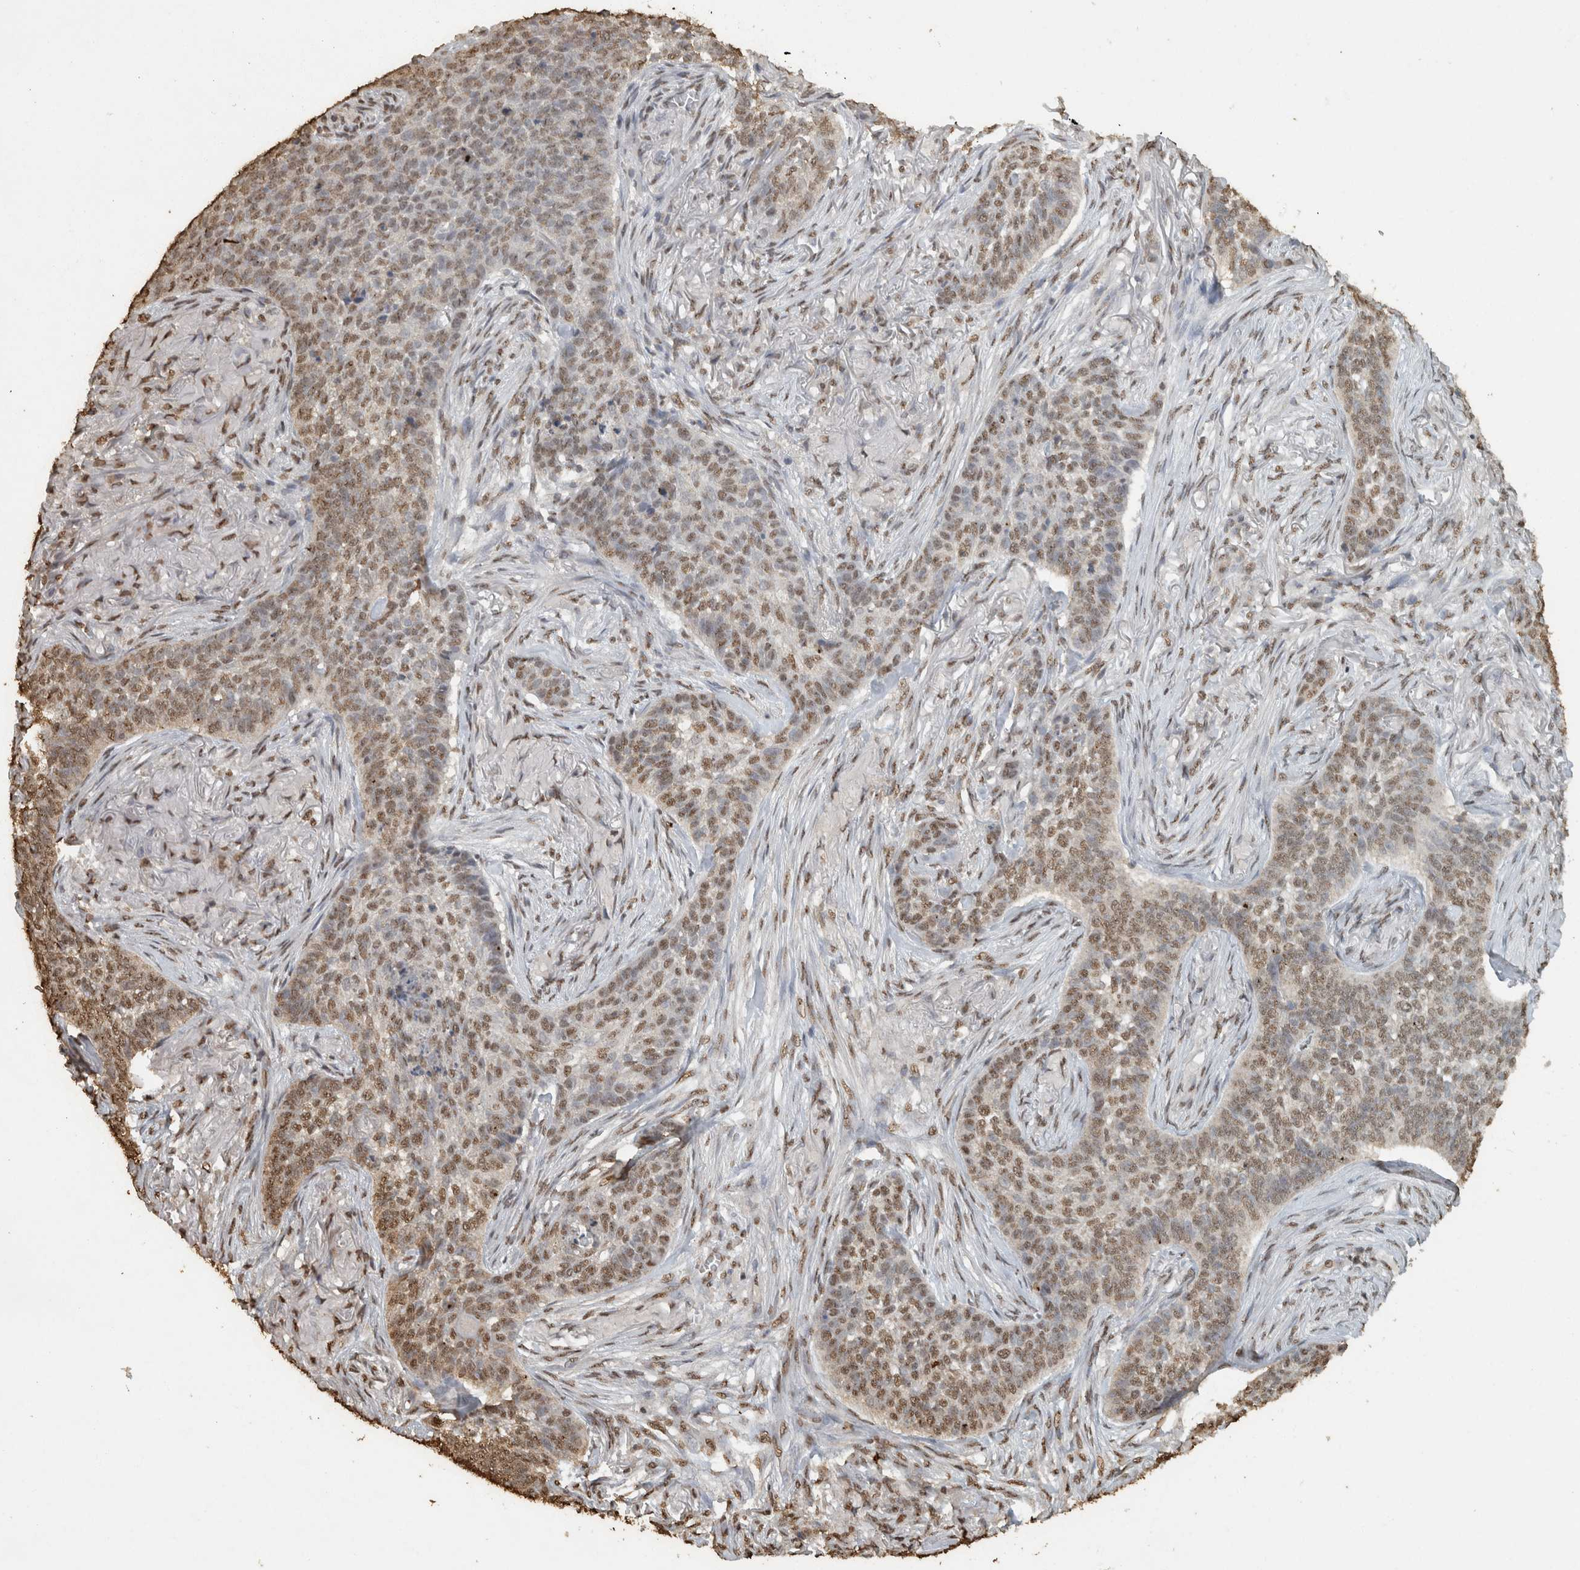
{"staining": {"intensity": "moderate", "quantity": ">75%", "location": "nuclear"}, "tissue": "skin cancer", "cell_type": "Tumor cells", "image_type": "cancer", "snomed": [{"axis": "morphology", "description": "Basal cell carcinoma"}, {"axis": "topography", "description": "Skin"}], "caption": "This is a histology image of immunohistochemistry staining of skin cancer, which shows moderate positivity in the nuclear of tumor cells.", "gene": "HAND2", "patient": {"sex": "male", "age": 85}}